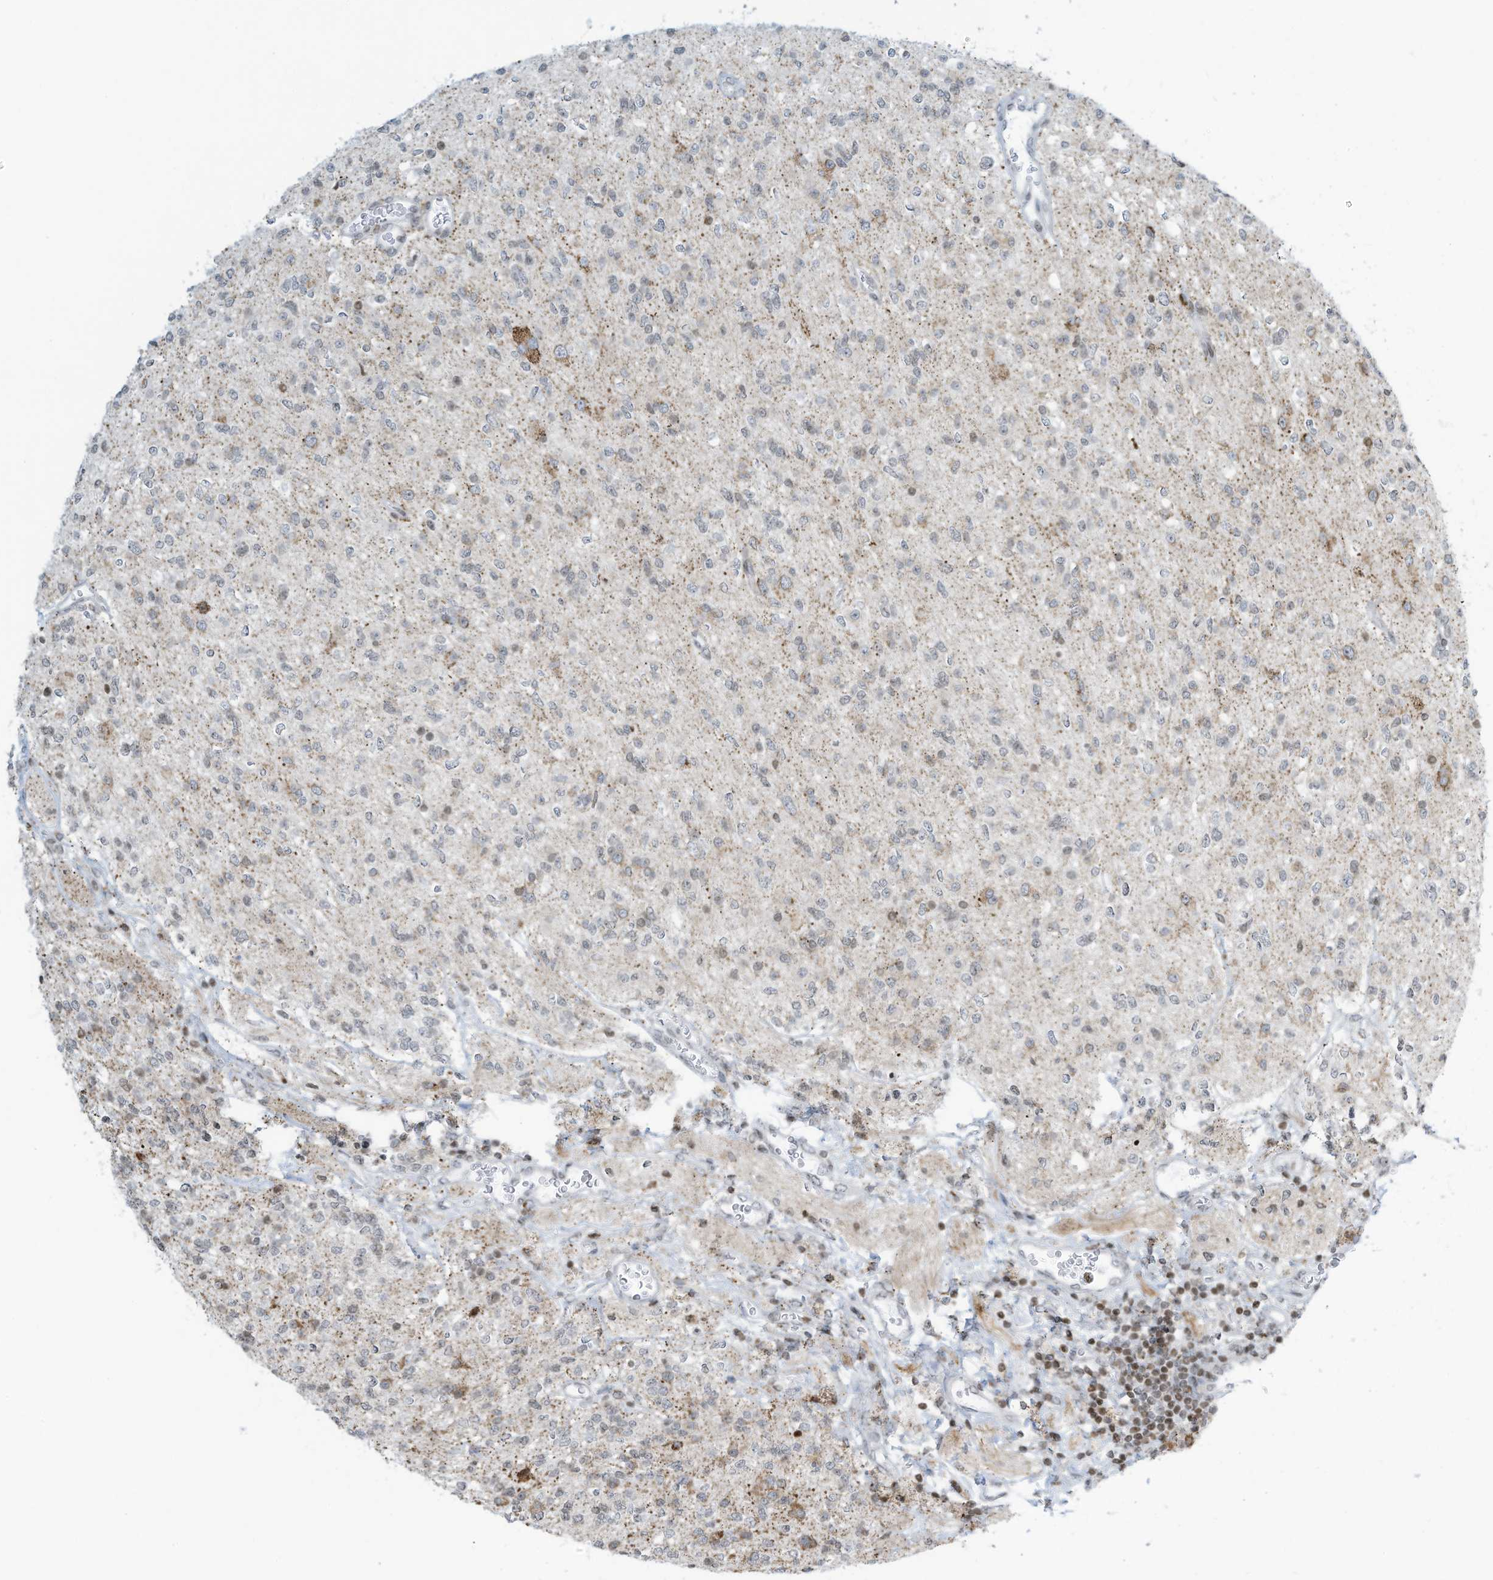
{"staining": {"intensity": "negative", "quantity": "none", "location": "none"}, "tissue": "glioma", "cell_type": "Tumor cells", "image_type": "cancer", "snomed": [{"axis": "morphology", "description": "Glioma, malignant, High grade"}, {"axis": "topography", "description": "Brain"}], "caption": "High-grade glioma (malignant) was stained to show a protein in brown. There is no significant staining in tumor cells.", "gene": "ADI1", "patient": {"sex": "male", "age": 34}}